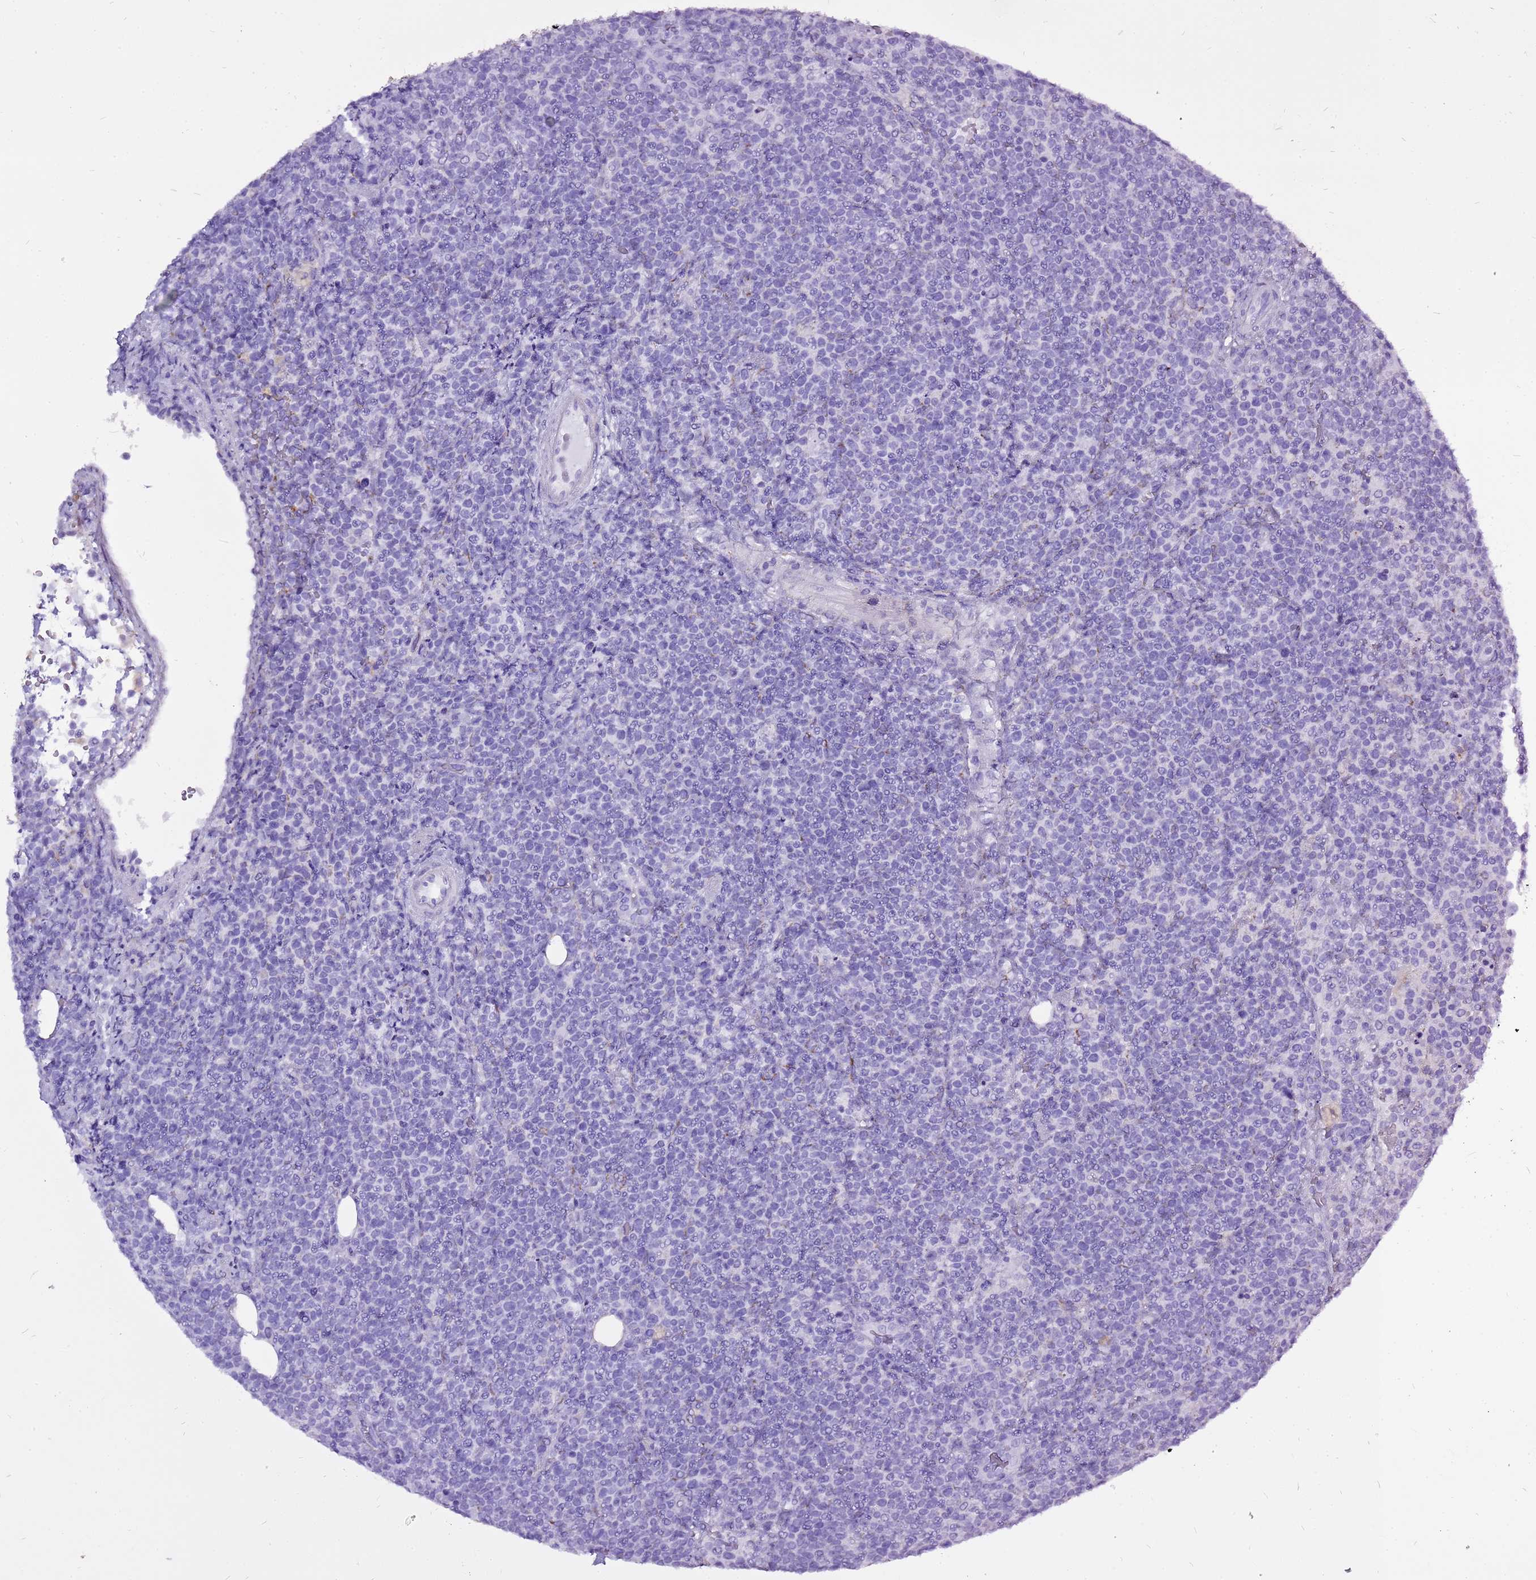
{"staining": {"intensity": "negative", "quantity": "none", "location": "none"}, "tissue": "lymphoma", "cell_type": "Tumor cells", "image_type": "cancer", "snomed": [{"axis": "morphology", "description": "Malignant lymphoma, non-Hodgkin's type, High grade"}, {"axis": "topography", "description": "Lymph node"}], "caption": "IHC micrograph of human lymphoma stained for a protein (brown), which displays no positivity in tumor cells.", "gene": "ACSS3", "patient": {"sex": "male", "age": 61}}